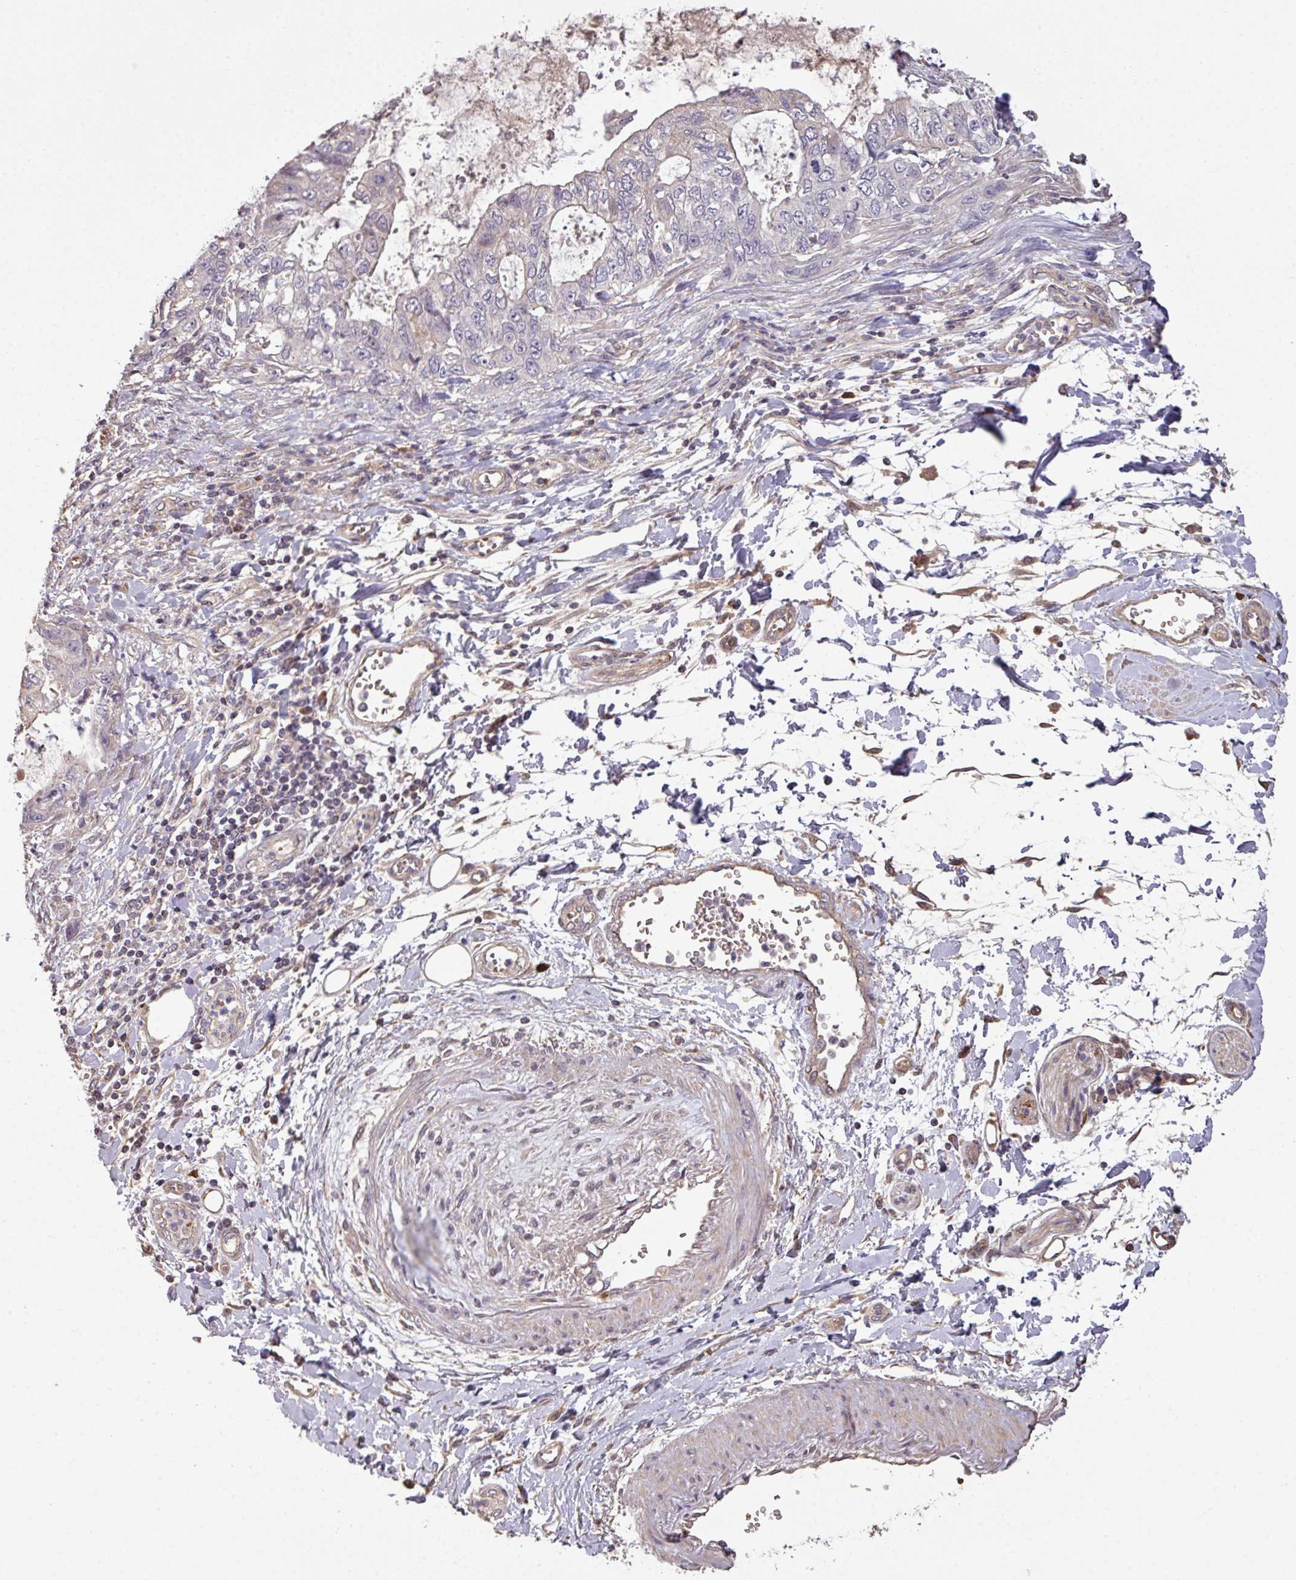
{"staining": {"intensity": "negative", "quantity": "none", "location": "none"}, "tissue": "stomach cancer", "cell_type": "Tumor cells", "image_type": "cancer", "snomed": [{"axis": "morphology", "description": "Adenocarcinoma, NOS"}, {"axis": "topography", "description": "Stomach, upper"}], "caption": "Tumor cells show no significant protein staining in stomach cancer.", "gene": "NHSL2", "patient": {"sex": "female", "age": 52}}